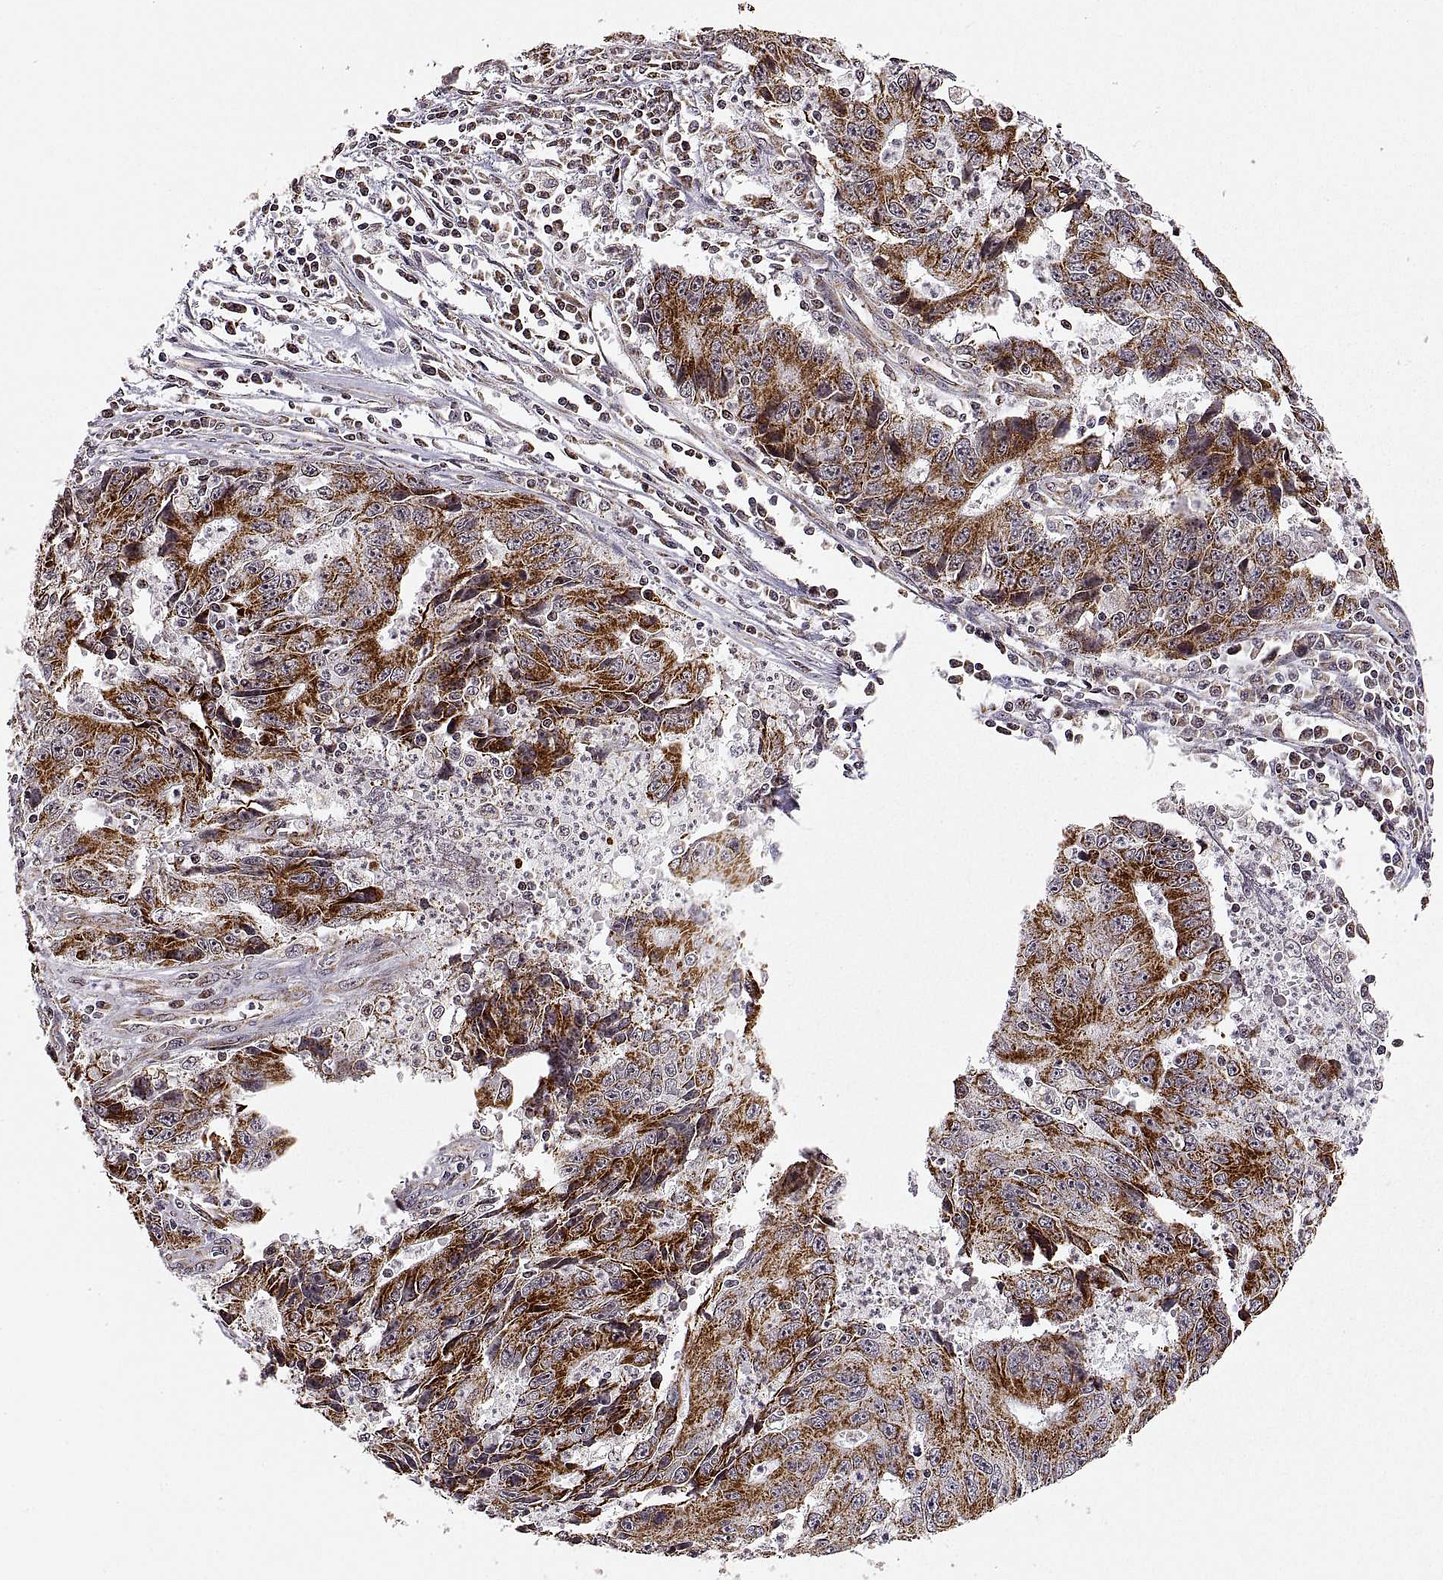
{"staining": {"intensity": "strong", "quantity": ">75%", "location": "cytoplasmic/membranous"}, "tissue": "liver cancer", "cell_type": "Tumor cells", "image_type": "cancer", "snomed": [{"axis": "morphology", "description": "Cholangiocarcinoma"}, {"axis": "topography", "description": "Liver"}], "caption": "DAB (3,3'-diaminobenzidine) immunohistochemical staining of human liver cholangiocarcinoma displays strong cytoplasmic/membranous protein expression in about >75% of tumor cells.", "gene": "MANBAL", "patient": {"sex": "male", "age": 65}}